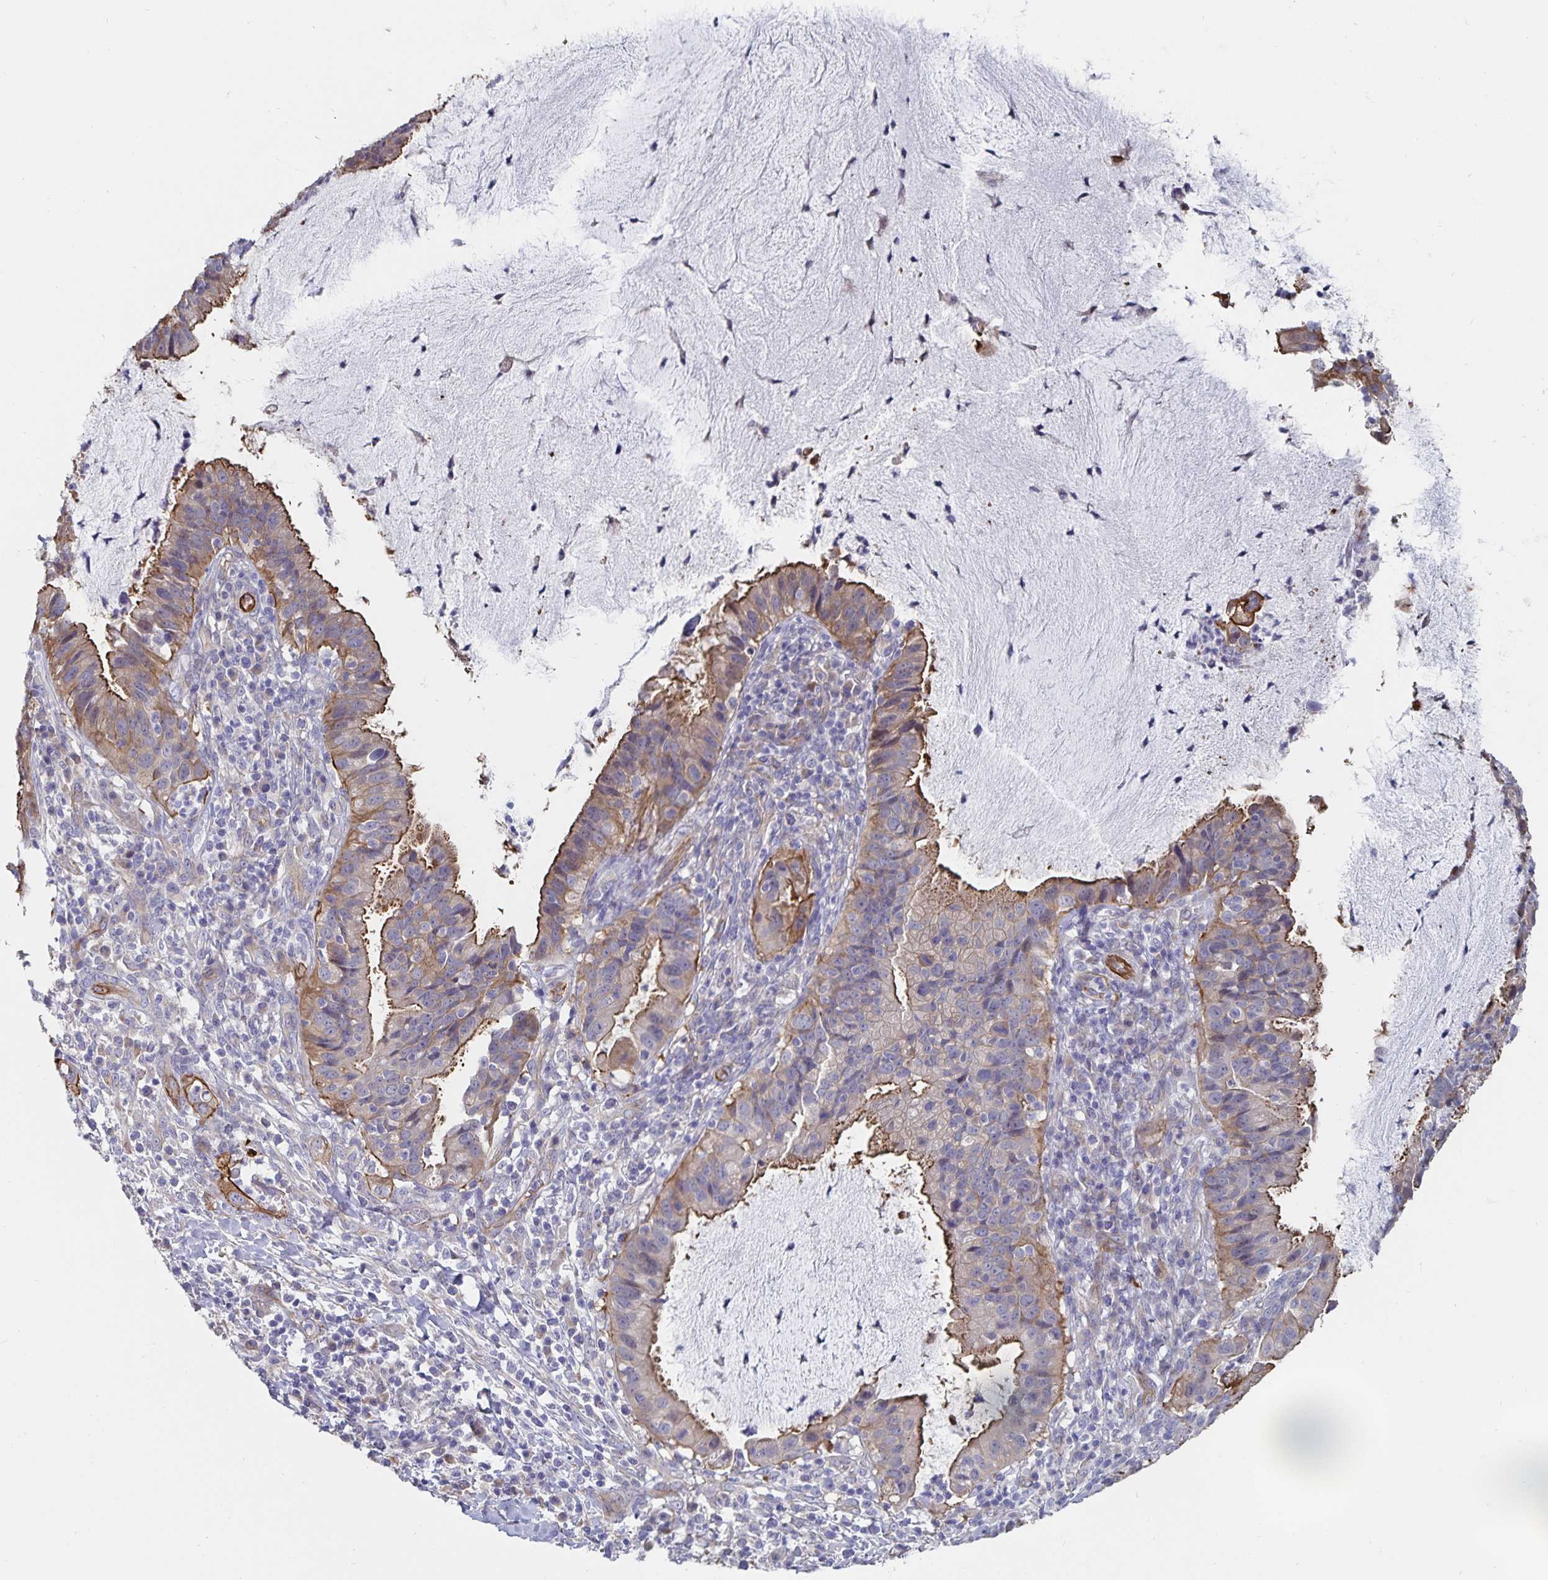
{"staining": {"intensity": "moderate", "quantity": "25%-75%", "location": "cytoplasmic/membranous"}, "tissue": "cervical cancer", "cell_type": "Tumor cells", "image_type": "cancer", "snomed": [{"axis": "morphology", "description": "Adenocarcinoma, NOS"}, {"axis": "topography", "description": "Cervix"}], "caption": "Human cervical cancer (adenocarcinoma) stained for a protein (brown) demonstrates moderate cytoplasmic/membranous positive staining in approximately 25%-75% of tumor cells.", "gene": "SSTR1", "patient": {"sex": "female", "age": 34}}